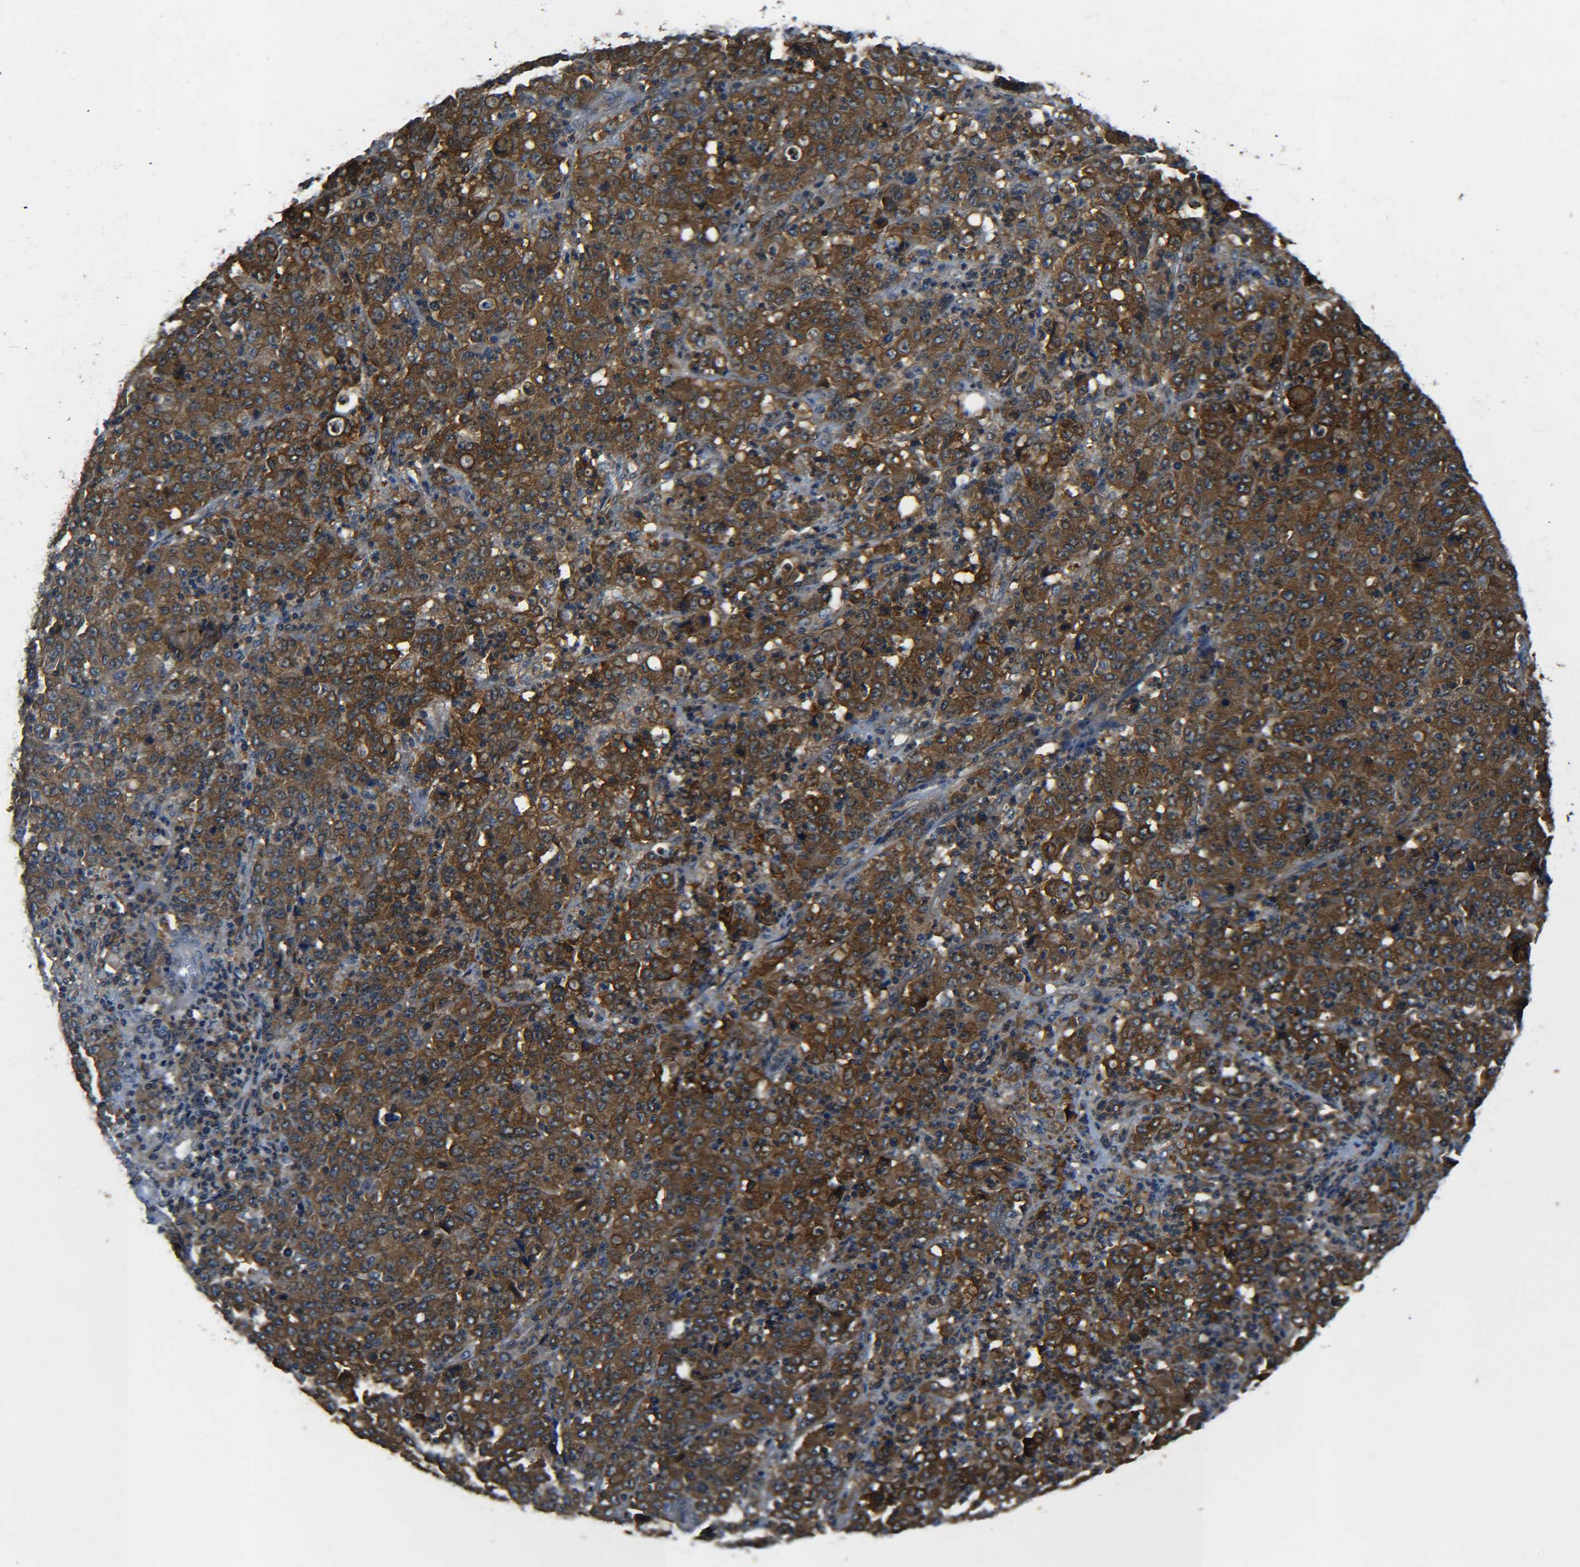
{"staining": {"intensity": "strong", "quantity": ">75%", "location": "cytoplasmic/membranous"}, "tissue": "stomach cancer", "cell_type": "Tumor cells", "image_type": "cancer", "snomed": [{"axis": "morphology", "description": "Adenocarcinoma, NOS"}, {"axis": "topography", "description": "Stomach, lower"}], "caption": "Stomach cancer (adenocarcinoma) stained with IHC shows strong cytoplasmic/membranous staining in approximately >75% of tumor cells.", "gene": "PREB", "patient": {"sex": "female", "age": 71}}